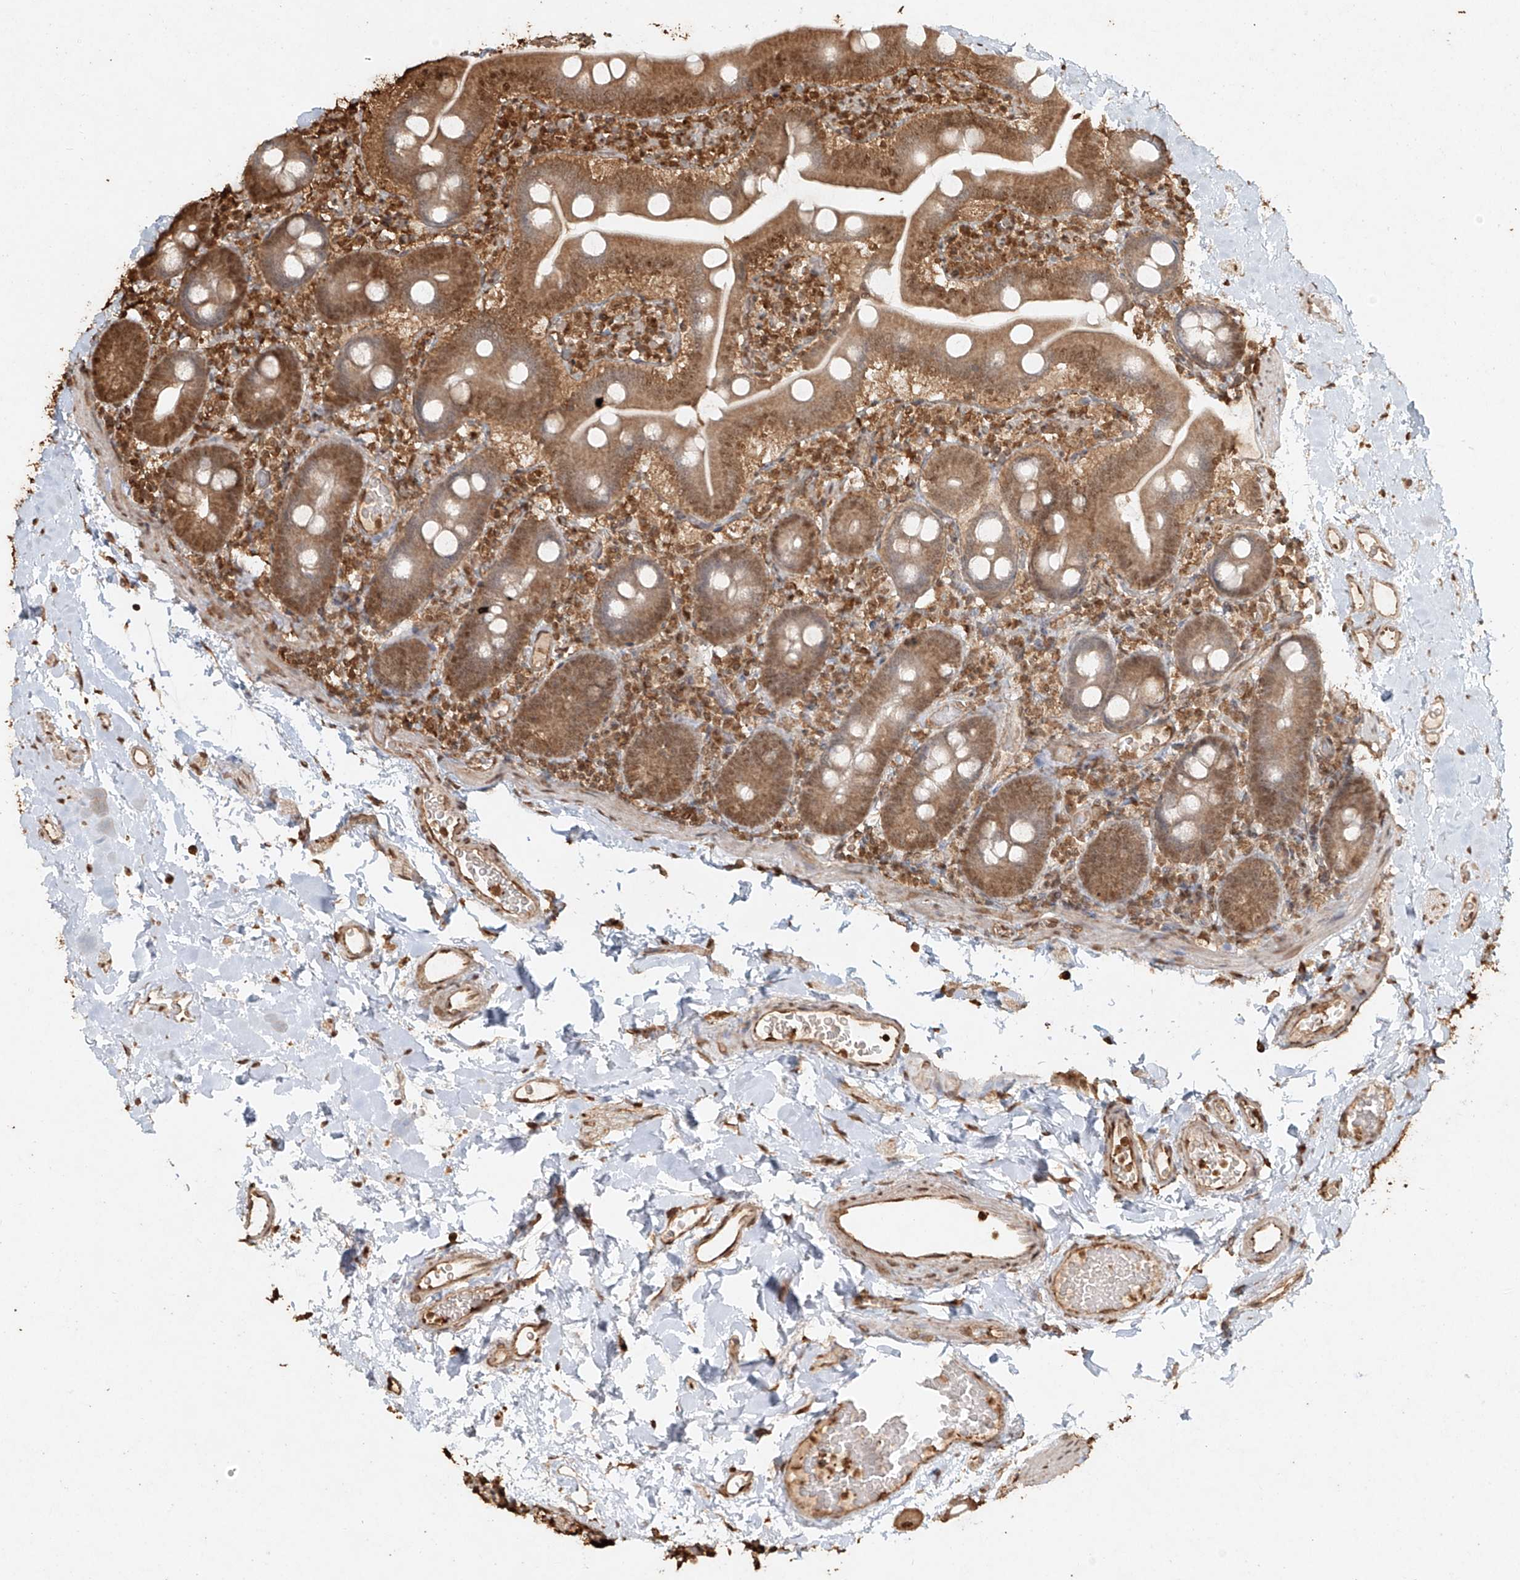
{"staining": {"intensity": "moderate", "quantity": ">75%", "location": "cytoplasmic/membranous,nuclear"}, "tissue": "duodenum", "cell_type": "Glandular cells", "image_type": "normal", "snomed": [{"axis": "morphology", "description": "Normal tissue, NOS"}, {"axis": "topography", "description": "Duodenum"}], "caption": "Brown immunohistochemical staining in normal human duodenum reveals moderate cytoplasmic/membranous,nuclear staining in about >75% of glandular cells. (Brightfield microscopy of DAB IHC at high magnification).", "gene": "TIGAR", "patient": {"sex": "male", "age": 55}}